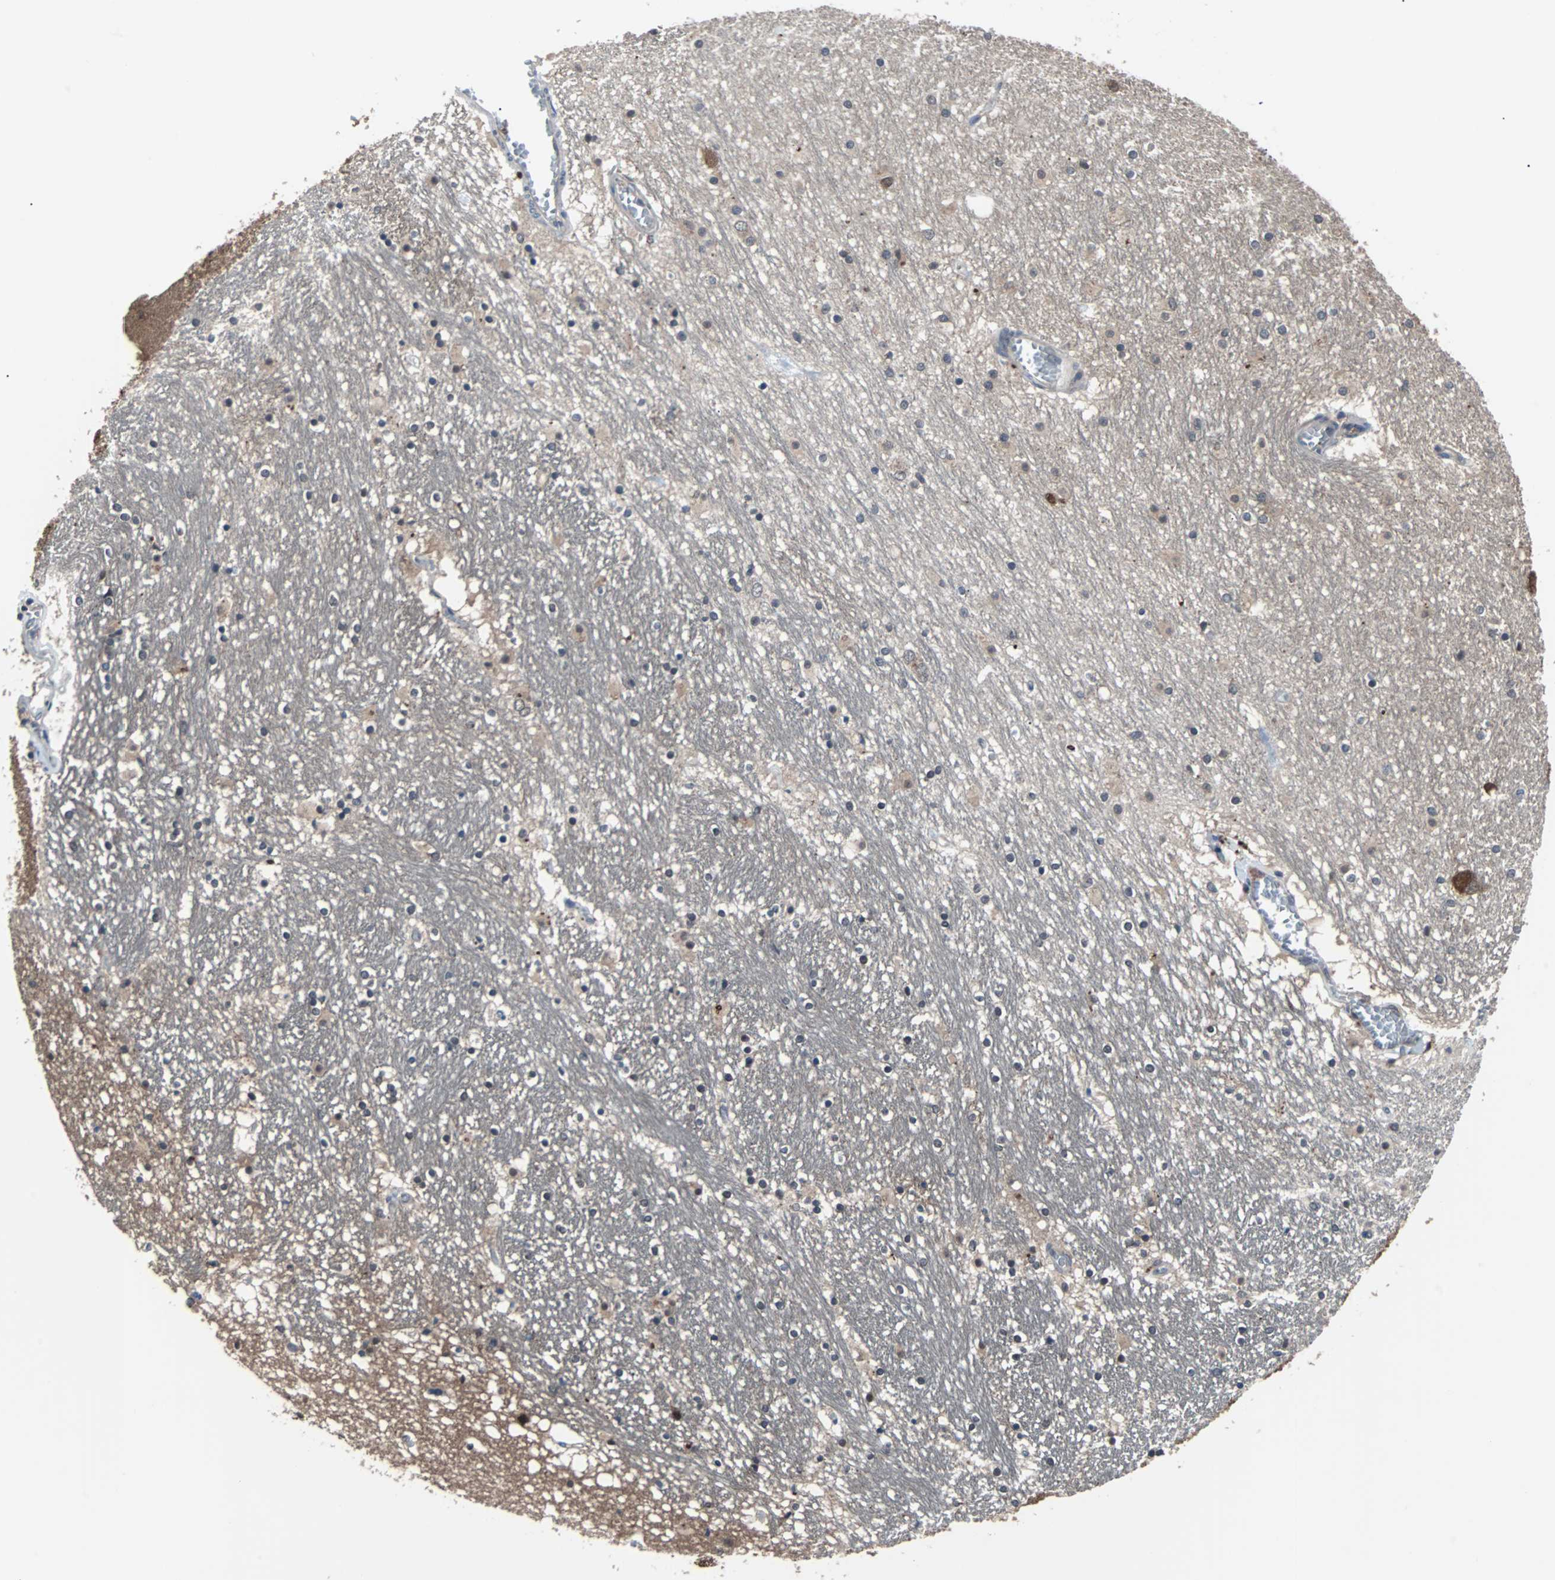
{"staining": {"intensity": "negative", "quantity": "none", "location": "none"}, "tissue": "hippocampus", "cell_type": "Glial cells", "image_type": "normal", "snomed": [{"axis": "morphology", "description": "Normal tissue, NOS"}, {"axis": "topography", "description": "Hippocampus"}], "caption": "The immunohistochemistry (IHC) micrograph has no significant staining in glial cells of hippocampus.", "gene": "PAK1", "patient": {"sex": "male", "age": 45}}